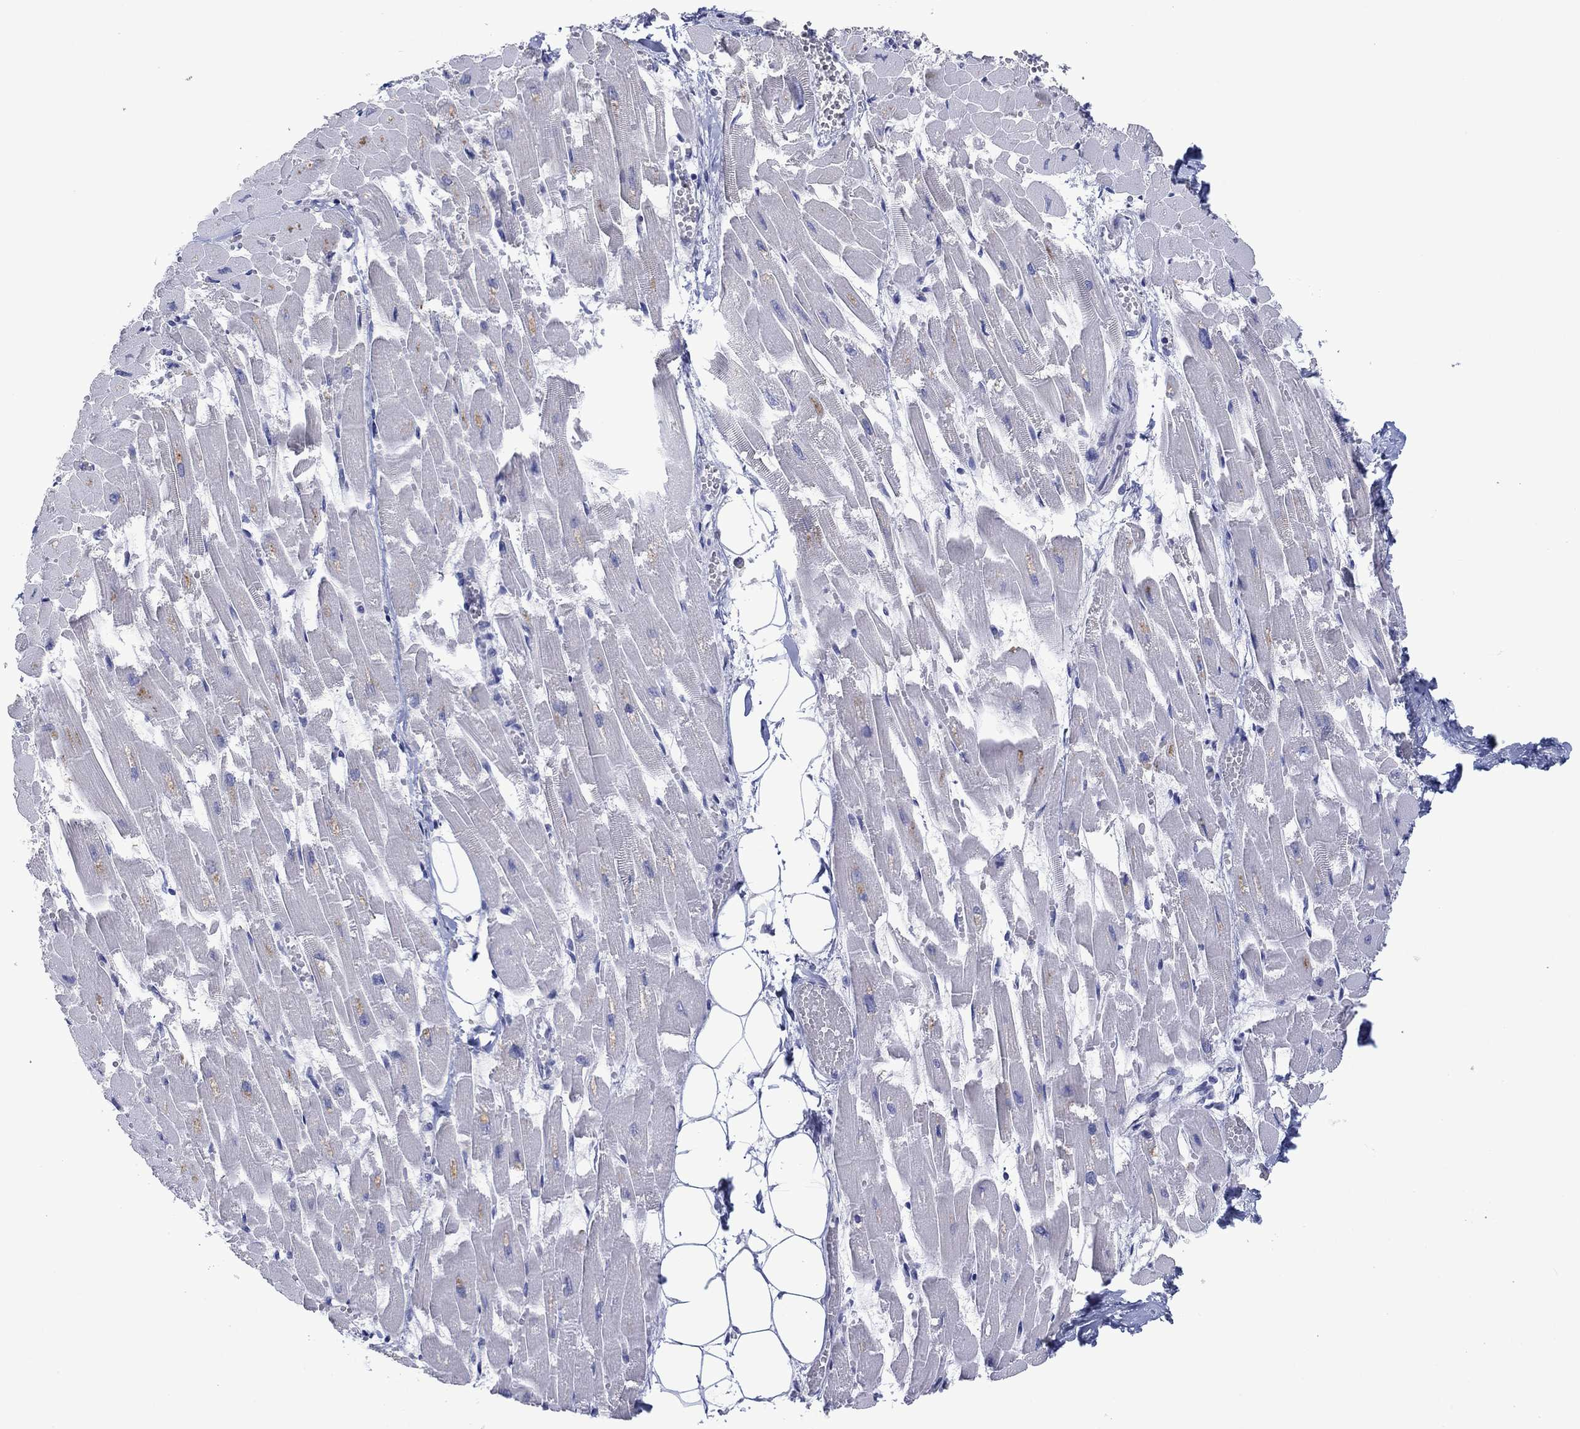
{"staining": {"intensity": "negative", "quantity": "none", "location": "none"}, "tissue": "heart muscle", "cell_type": "Cardiomyocytes", "image_type": "normal", "snomed": [{"axis": "morphology", "description": "Normal tissue, NOS"}, {"axis": "topography", "description": "Heart"}], "caption": "This histopathology image is of benign heart muscle stained with immunohistochemistry (IHC) to label a protein in brown with the nuclei are counter-stained blue. There is no expression in cardiomyocytes.", "gene": "FER1L6", "patient": {"sex": "female", "age": 52}}